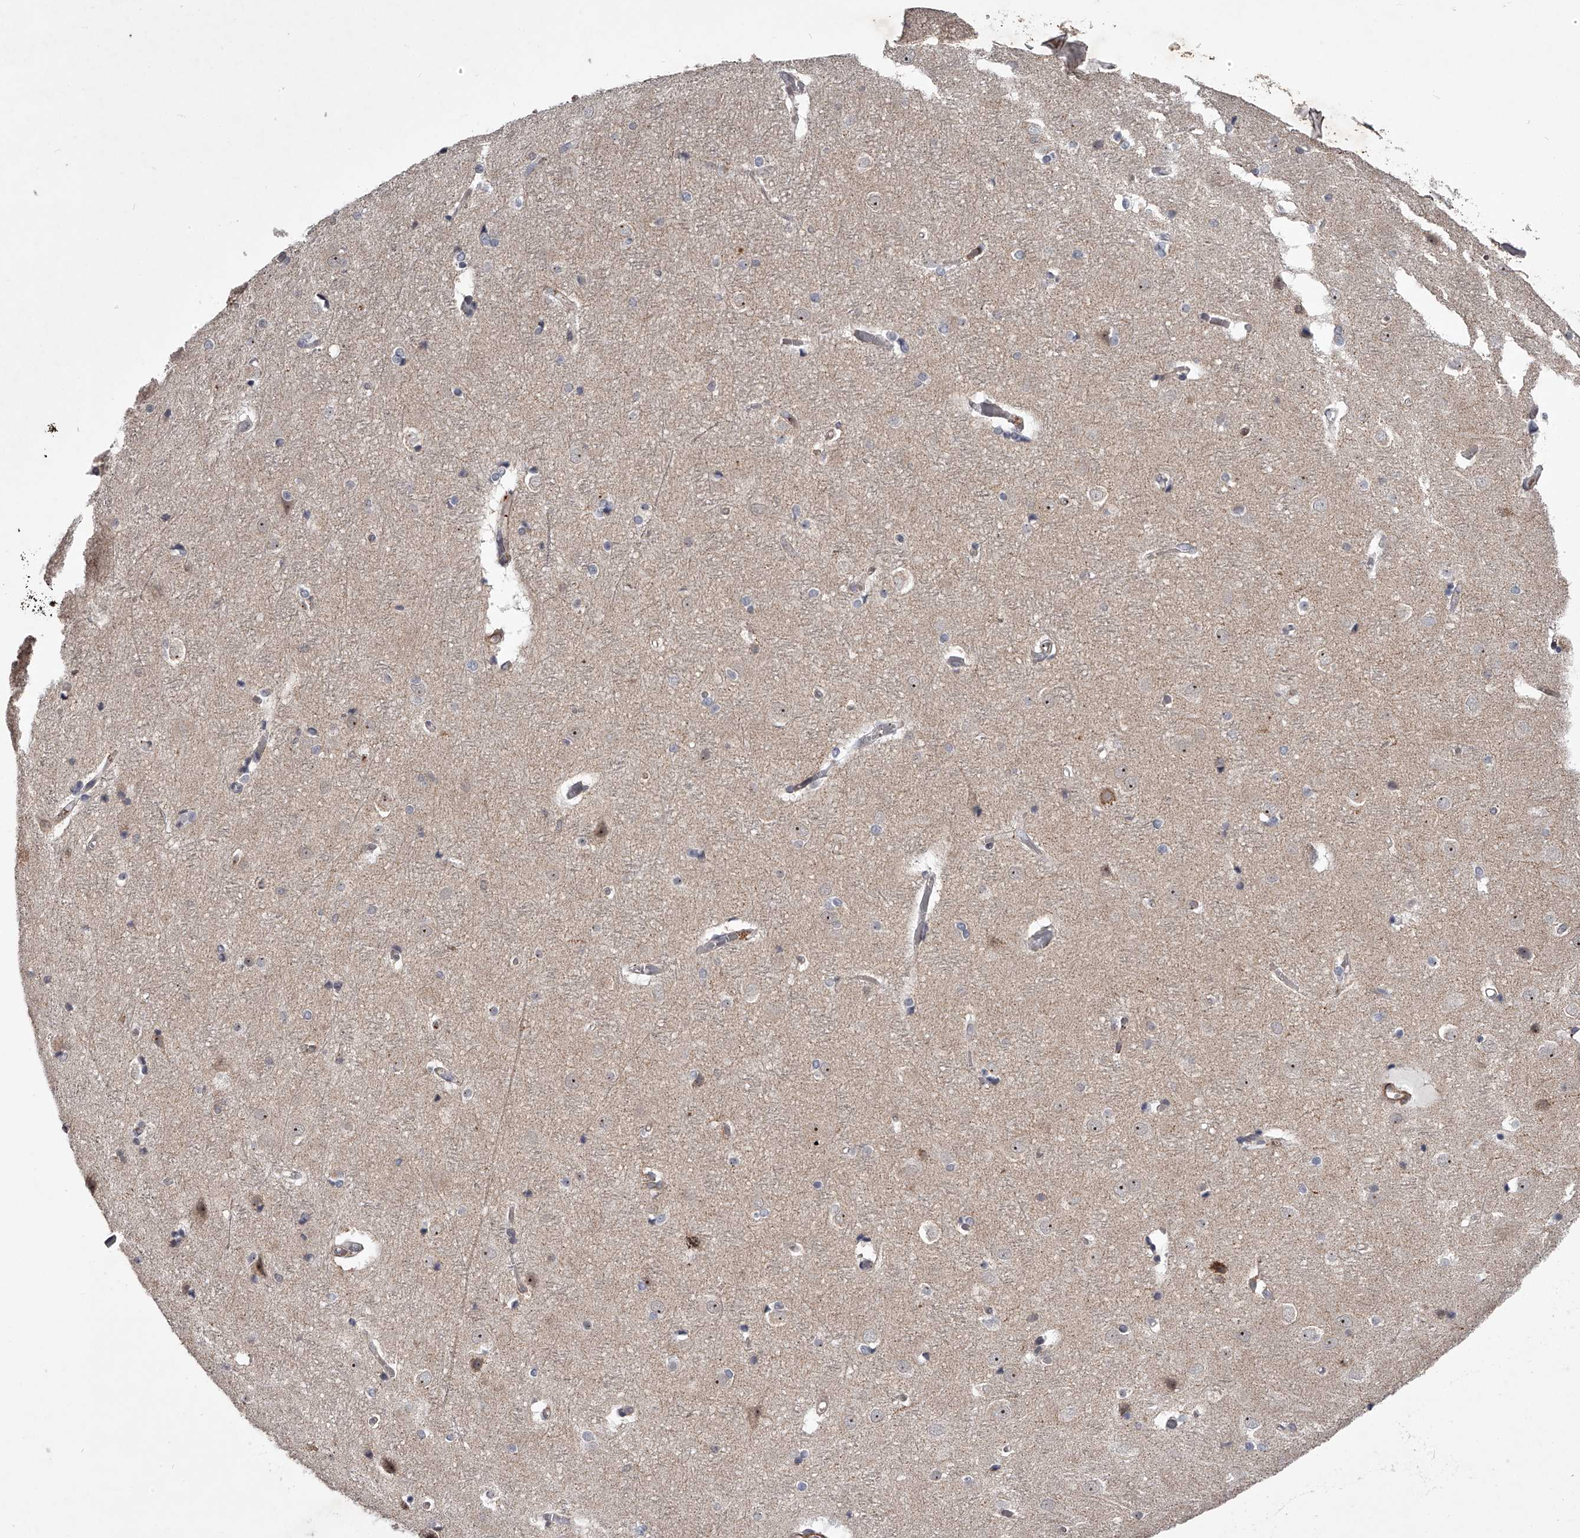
{"staining": {"intensity": "moderate", "quantity": ">75%", "location": "cytoplasmic/membranous"}, "tissue": "cerebral cortex", "cell_type": "Endothelial cells", "image_type": "normal", "snomed": [{"axis": "morphology", "description": "Normal tissue, NOS"}, {"axis": "topography", "description": "Cerebral cortex"}], "caption": "A photomicrograph of cerebral cortex stained for a protein exhibits moderate cytoplasmic/membranous brown staining in endothelial cells.", "gene": "RRP36", "patient": {"sex": "male", "age": 54}}